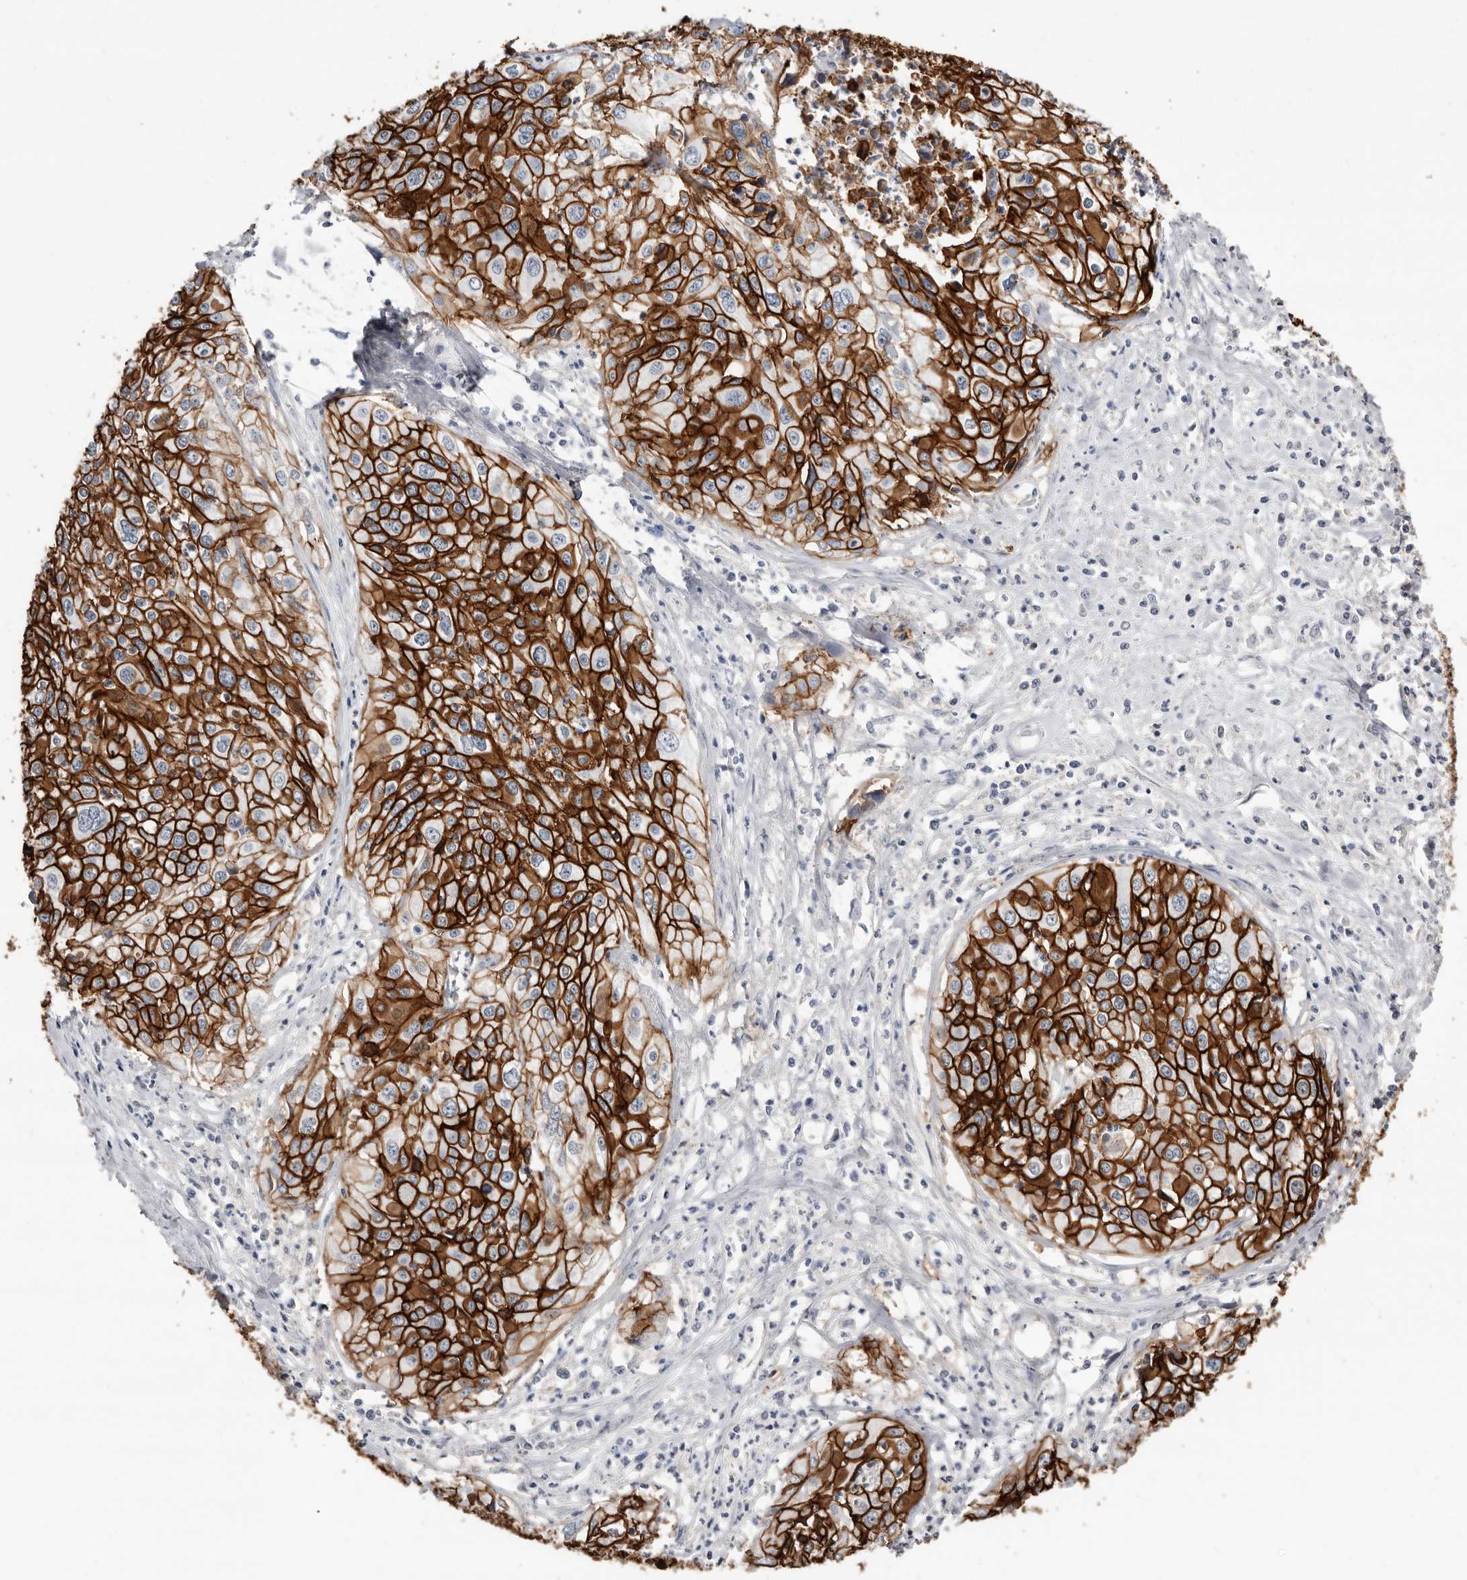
{"staining": {"intensity": "strong", "quantity": ">75%", "location": "cytoplasmic/membranous"}, "tissue": "cervical cancer", "cell_type": "Tumor cells", "image_type": "cancer", "snomed": [{"axis": "morphology", "description": "Squamous cell carcinoma, NOS"}, {"axis": "topography", "description": "Cervix"}], "caption": "An immunohistochemistry (IHC) image of tumor tissue is shown. Protein staining in brown shows strong cytoplasmic/membranous positivity in cervical squamous cell carcinoma within tumor cells.", "gene": "S100A14", "patient": {"sex": "female", "age": 31}}